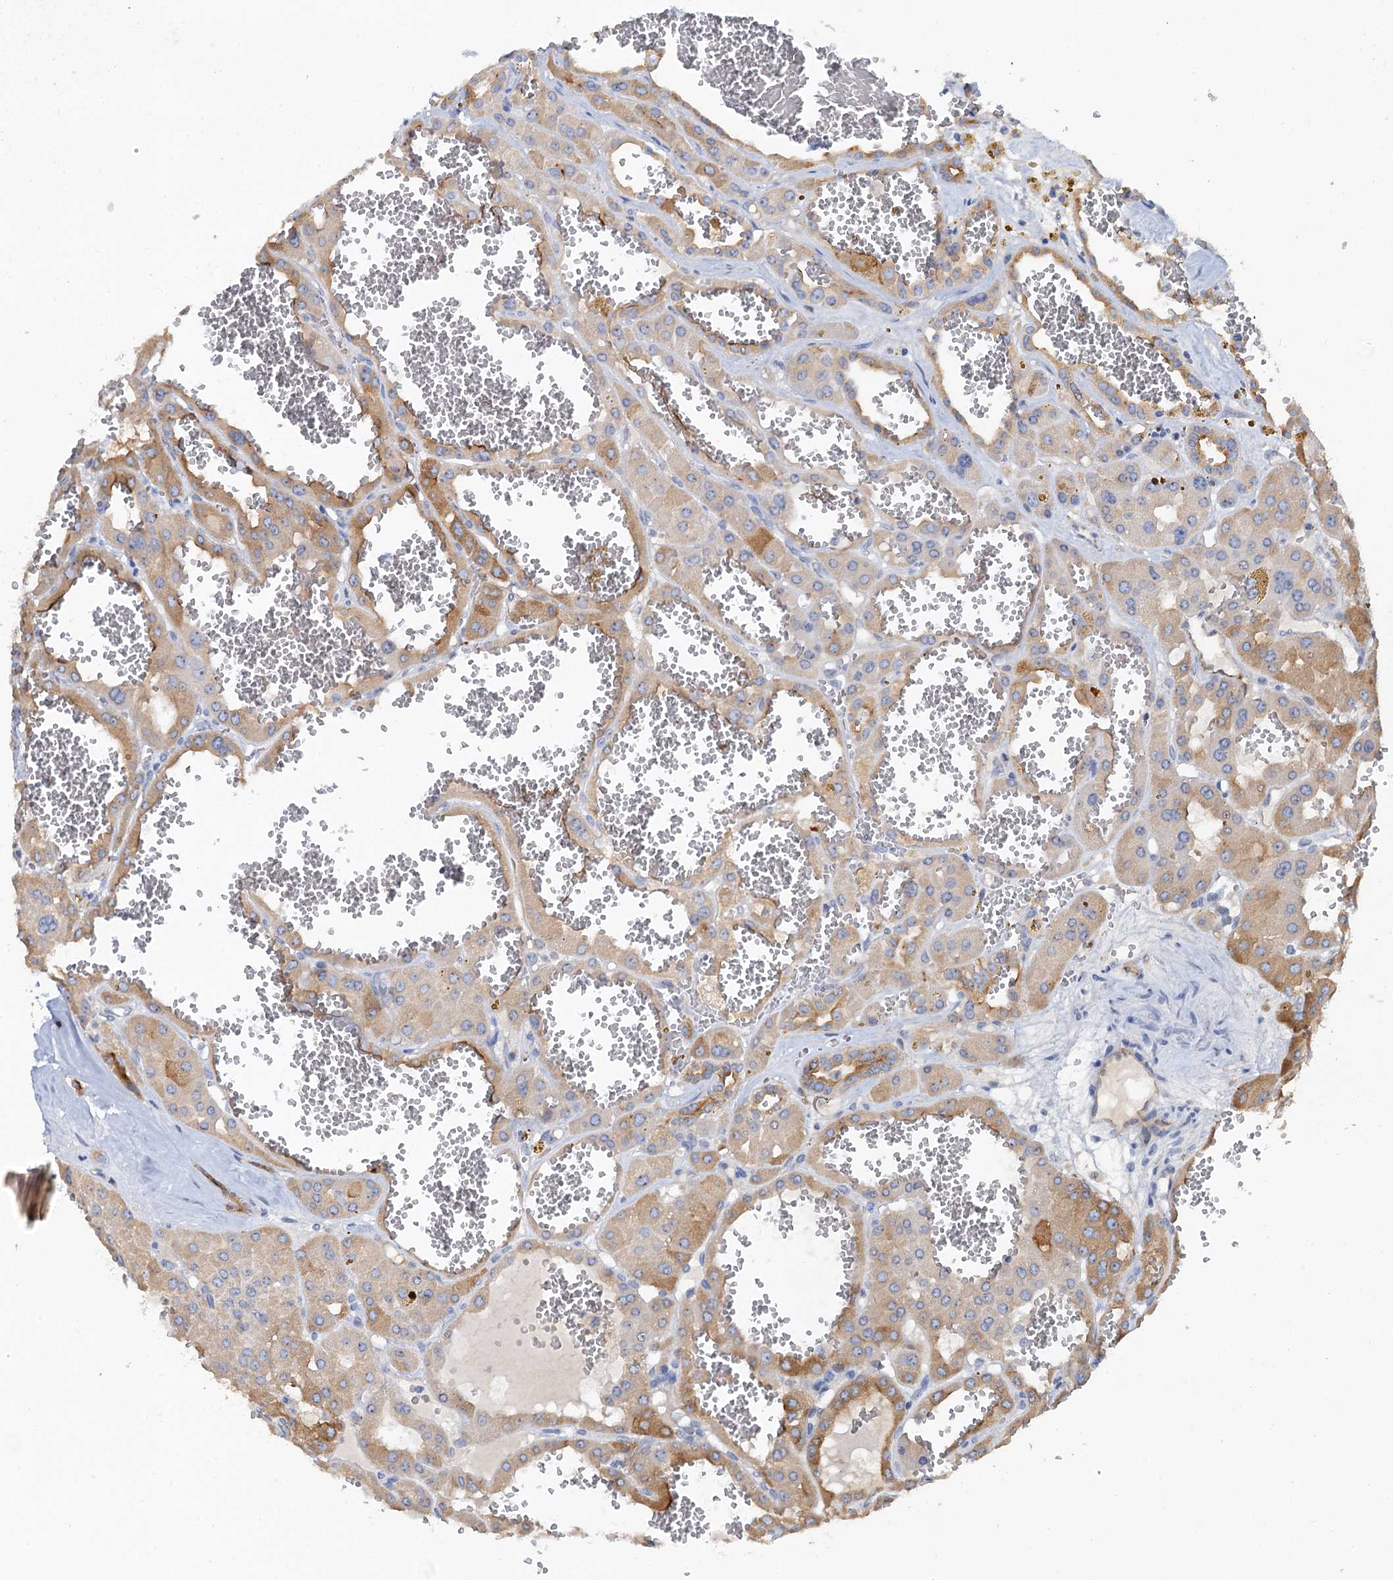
{"staining": {"intensity": "moderate", "quantity": "<25%", "location": "cytoplasmic/membranous"}, "tissue": "renal cancer", "cell_type": "Tumor cells", "image_type": "cancer", "snomed": [{"axis": "morphology", "description": "Carcinoma, NOS"}, {"axis": "topography", "description": "Kidney"}], "caption": "Tumor cells reveal low levels of moderate cytoplasmic/membranous expression in about <25% of cells in human renal cancer (carcinoma).", "gene": "PLLP", "patient": {"sex": "female", "age": 75}}